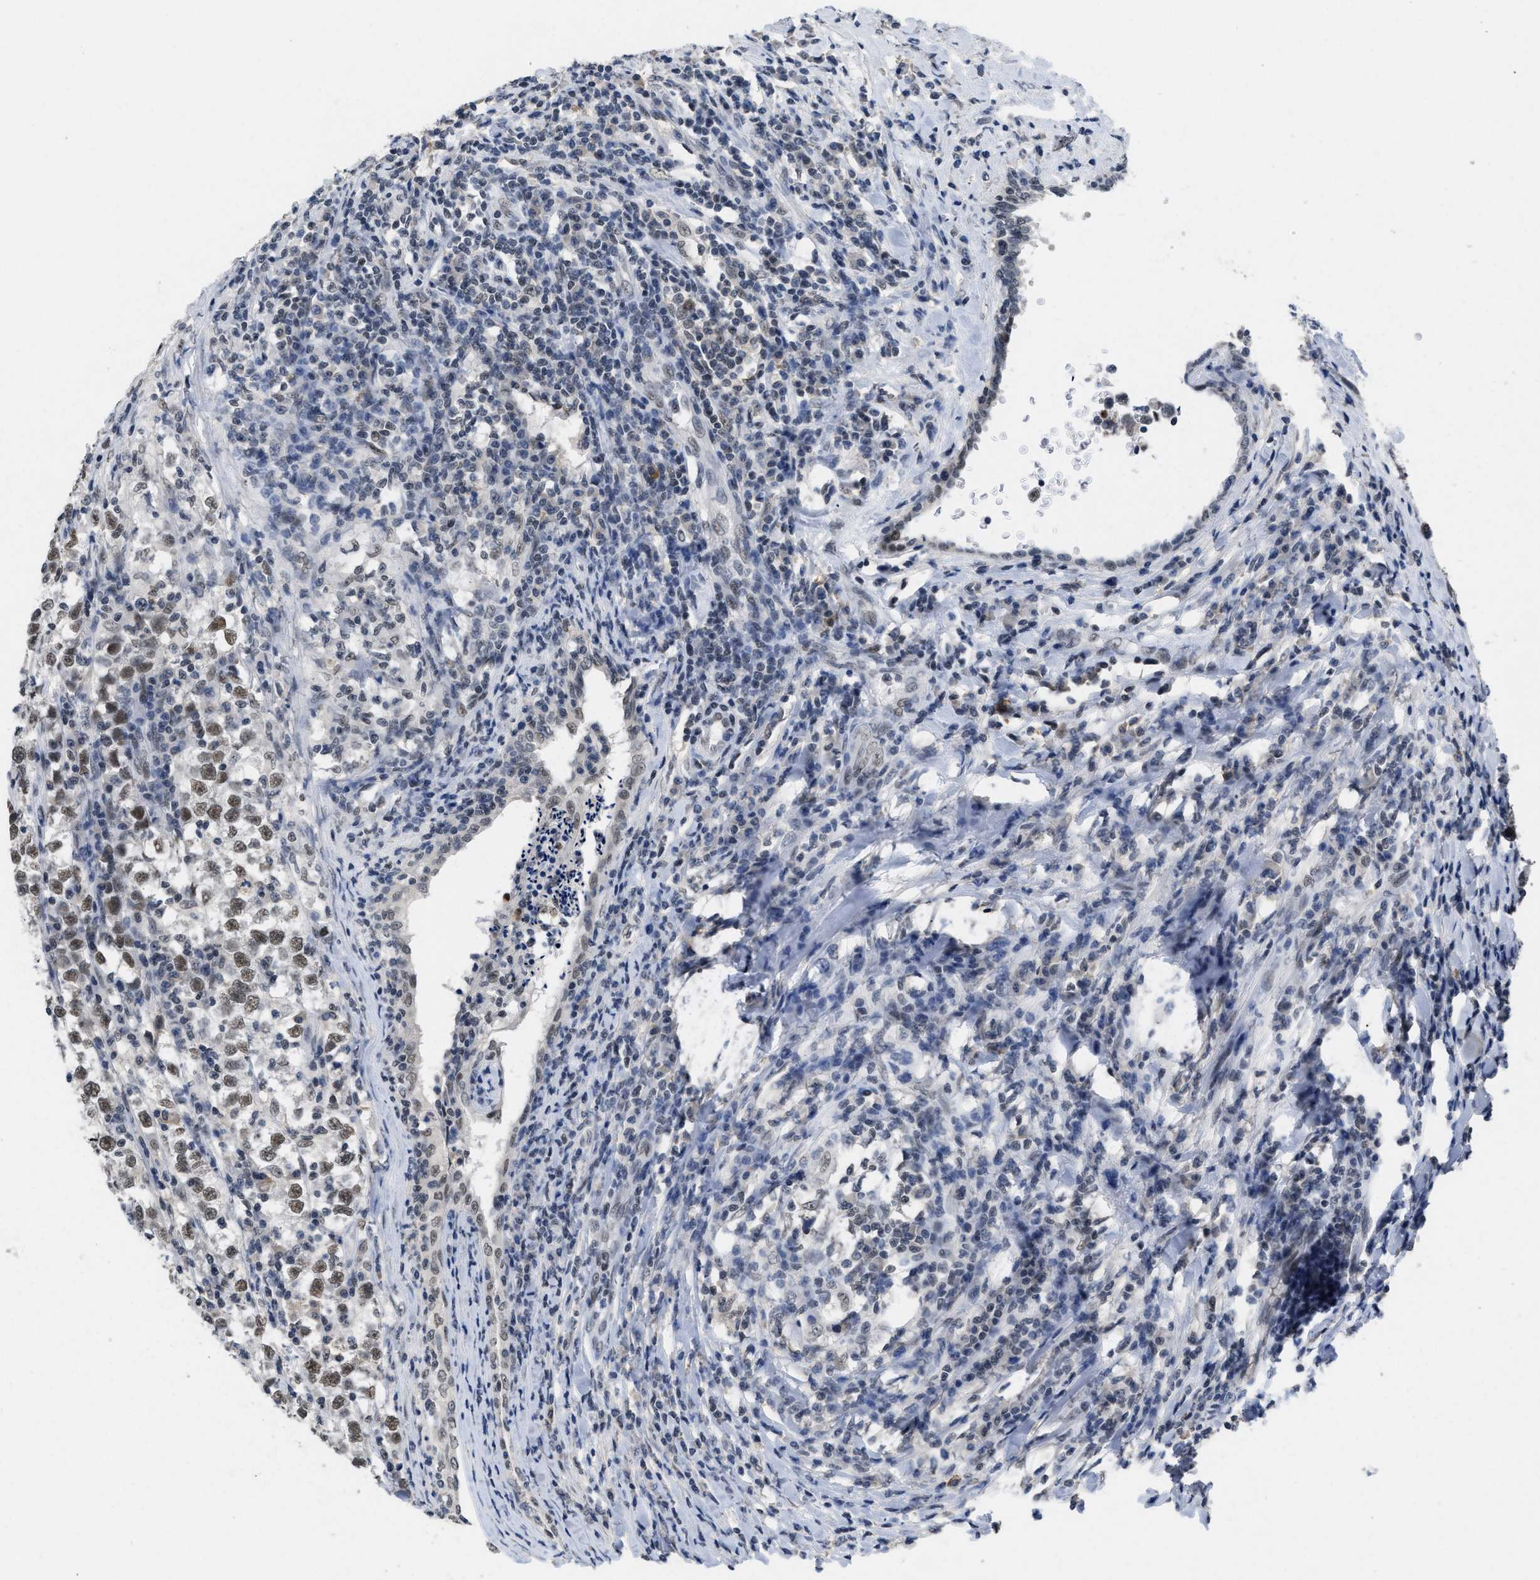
{"staining": {"intensity": "moderate", "quantity": ">75%", "location": "nuclear"}, "tissue": "testis cancer", "cell_type": "Tumor cells", "image_type": "cancer", "snomed": [{"axis": "morphology", "description": "Normal tissue, NOS"}, {"axis": "morphology", "description": "Seminoma, NOS"}, {"axis": "topography", "description": "Testis"}], "caption": "Testis cancer stained for a protein (brown) displays moderate nuclear positive positivity in approximately >75% of tumor cells.", "gene": "GGNBP2", "patient": {"sex": "male", "age": 43}}